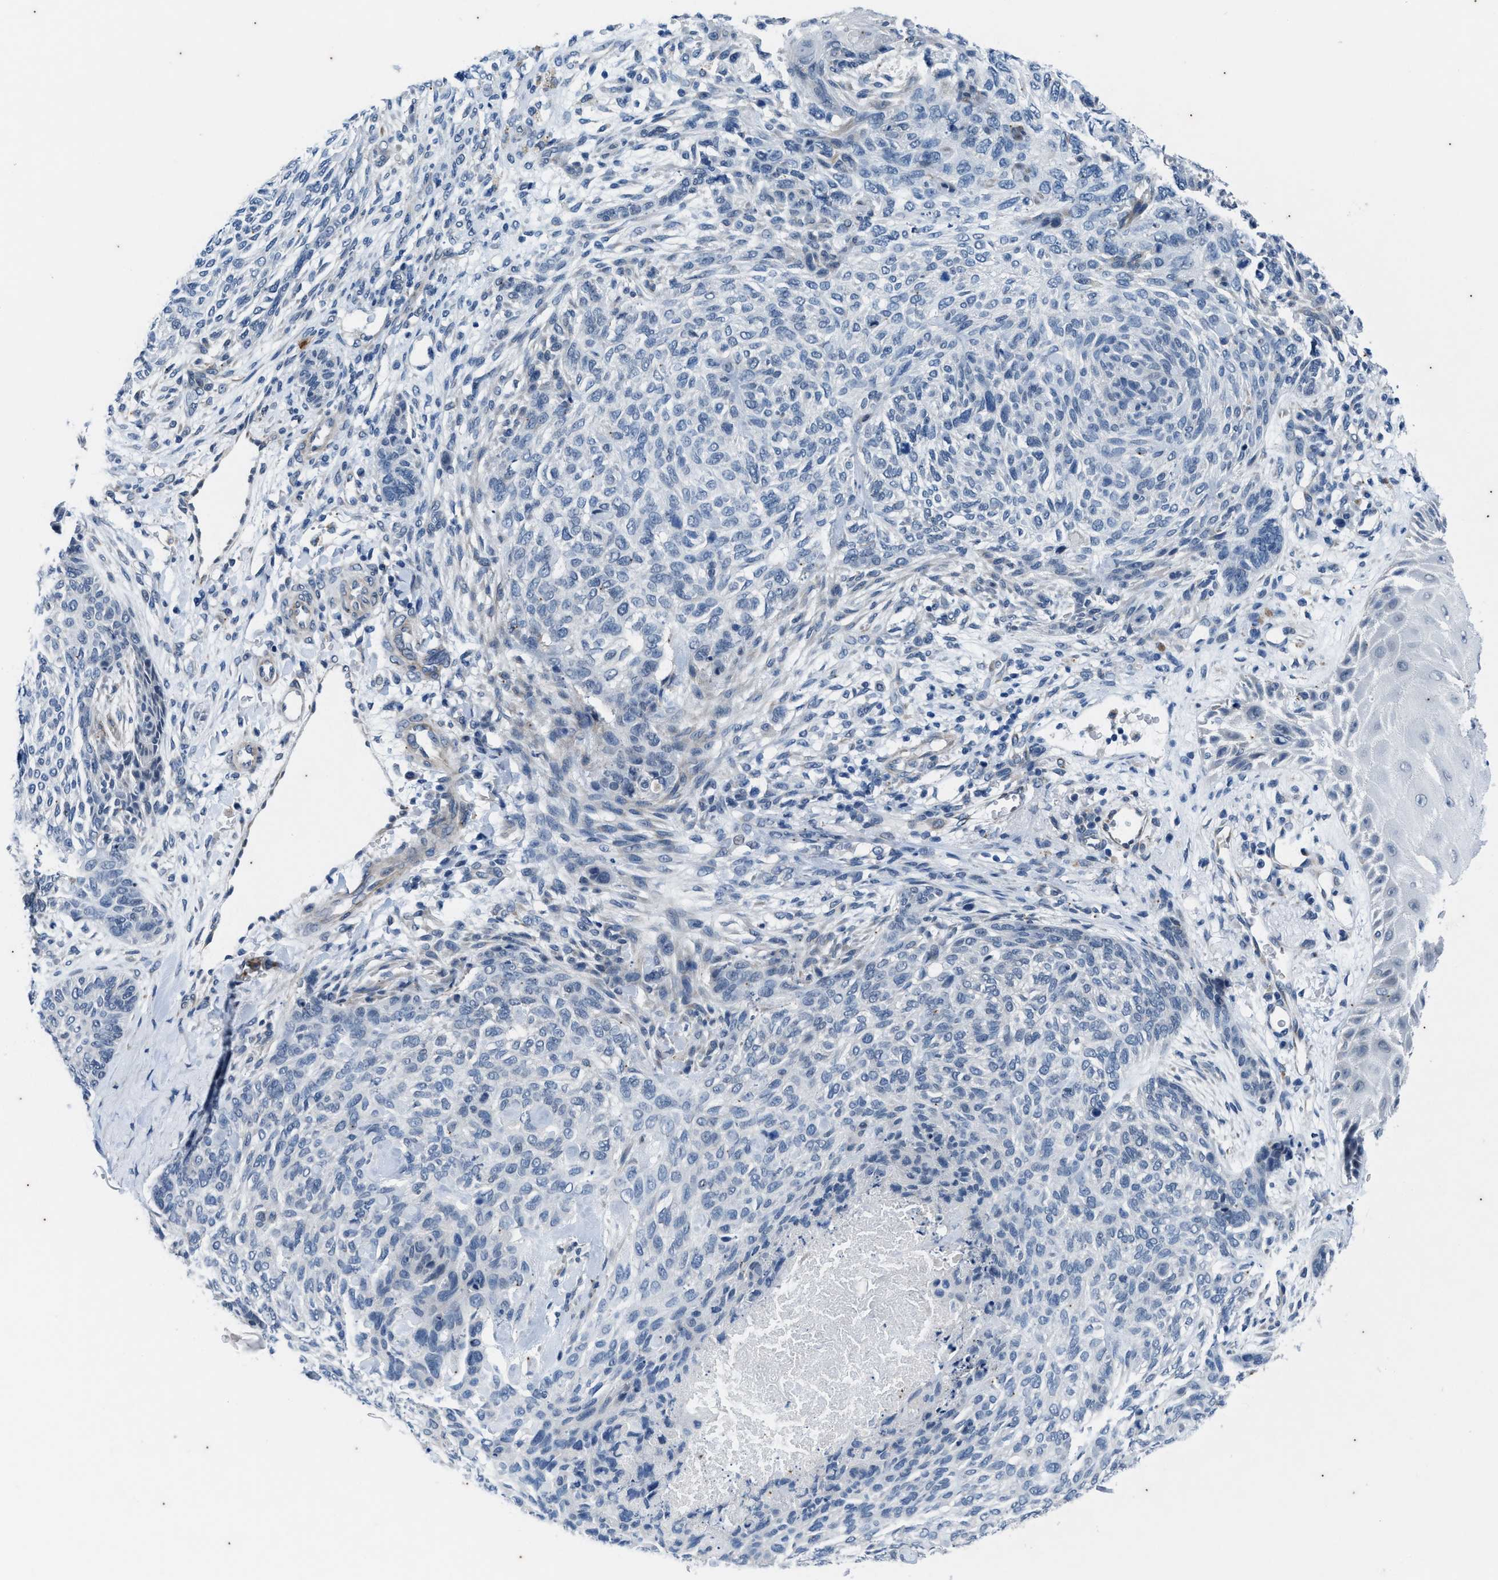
{"staining": {"intensity": "negative", "quantity": "none", "location": "none"}, "tissue": "skin cancer", "cell_type": "Tumor cells", "image_type": "cancer", "snomed": [{"axis": "morphology", "description": "Basal cell carcinoma"}, {"axis": "topography", "description": "Skin"}], "caption": "Immunohistochemistry (IHC) image of neoplastic tissue: human skin basal cell carcinoma stained with DAB demonstrates no significant protein staining in tumor cells.", "gene": "KIF24", "patient": {"sex": "male", "age": 55}}